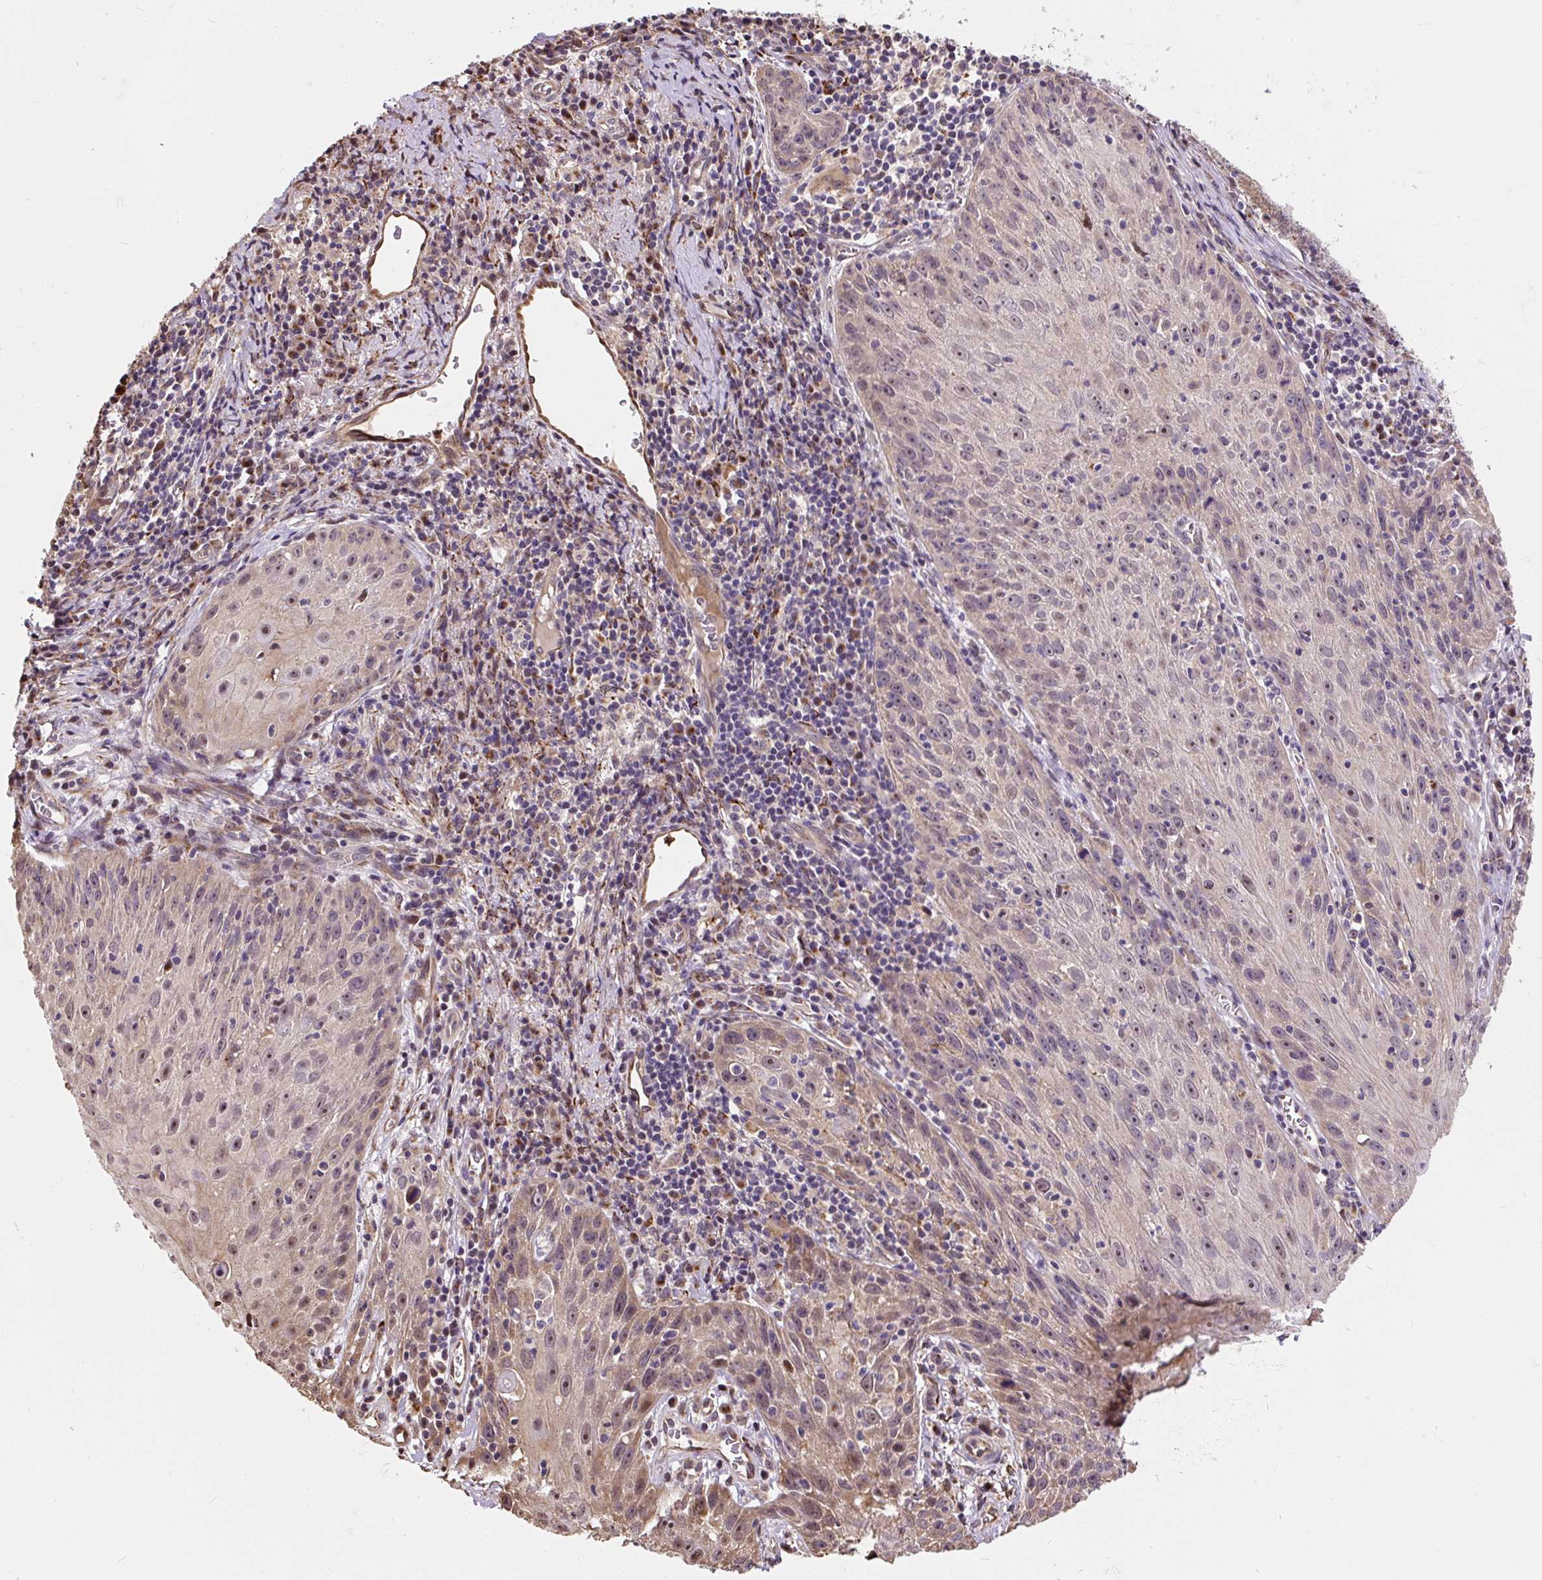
{"staining": {"intensity": "weak", "quantity": "25%-75%", "location": "cytoplasmic/membranous"}, "tissue": "skin cancer", "cell_type": "Tumor cells", "image_type": "cancer", "snomed": [{"axis": "morphology", "description": "Squamous cell carcinoma, NOS"}, {"axis": "topography", "description": "Skin"}, {"axis": "topography", "description": "Vulva"}], "caption": "Squamous cell carcinoma (skin) stained with a protein marker reveals weak staining in tumor cells.", "gene": "PUS7L", "patient": {"sex": "female", "age": 76}}